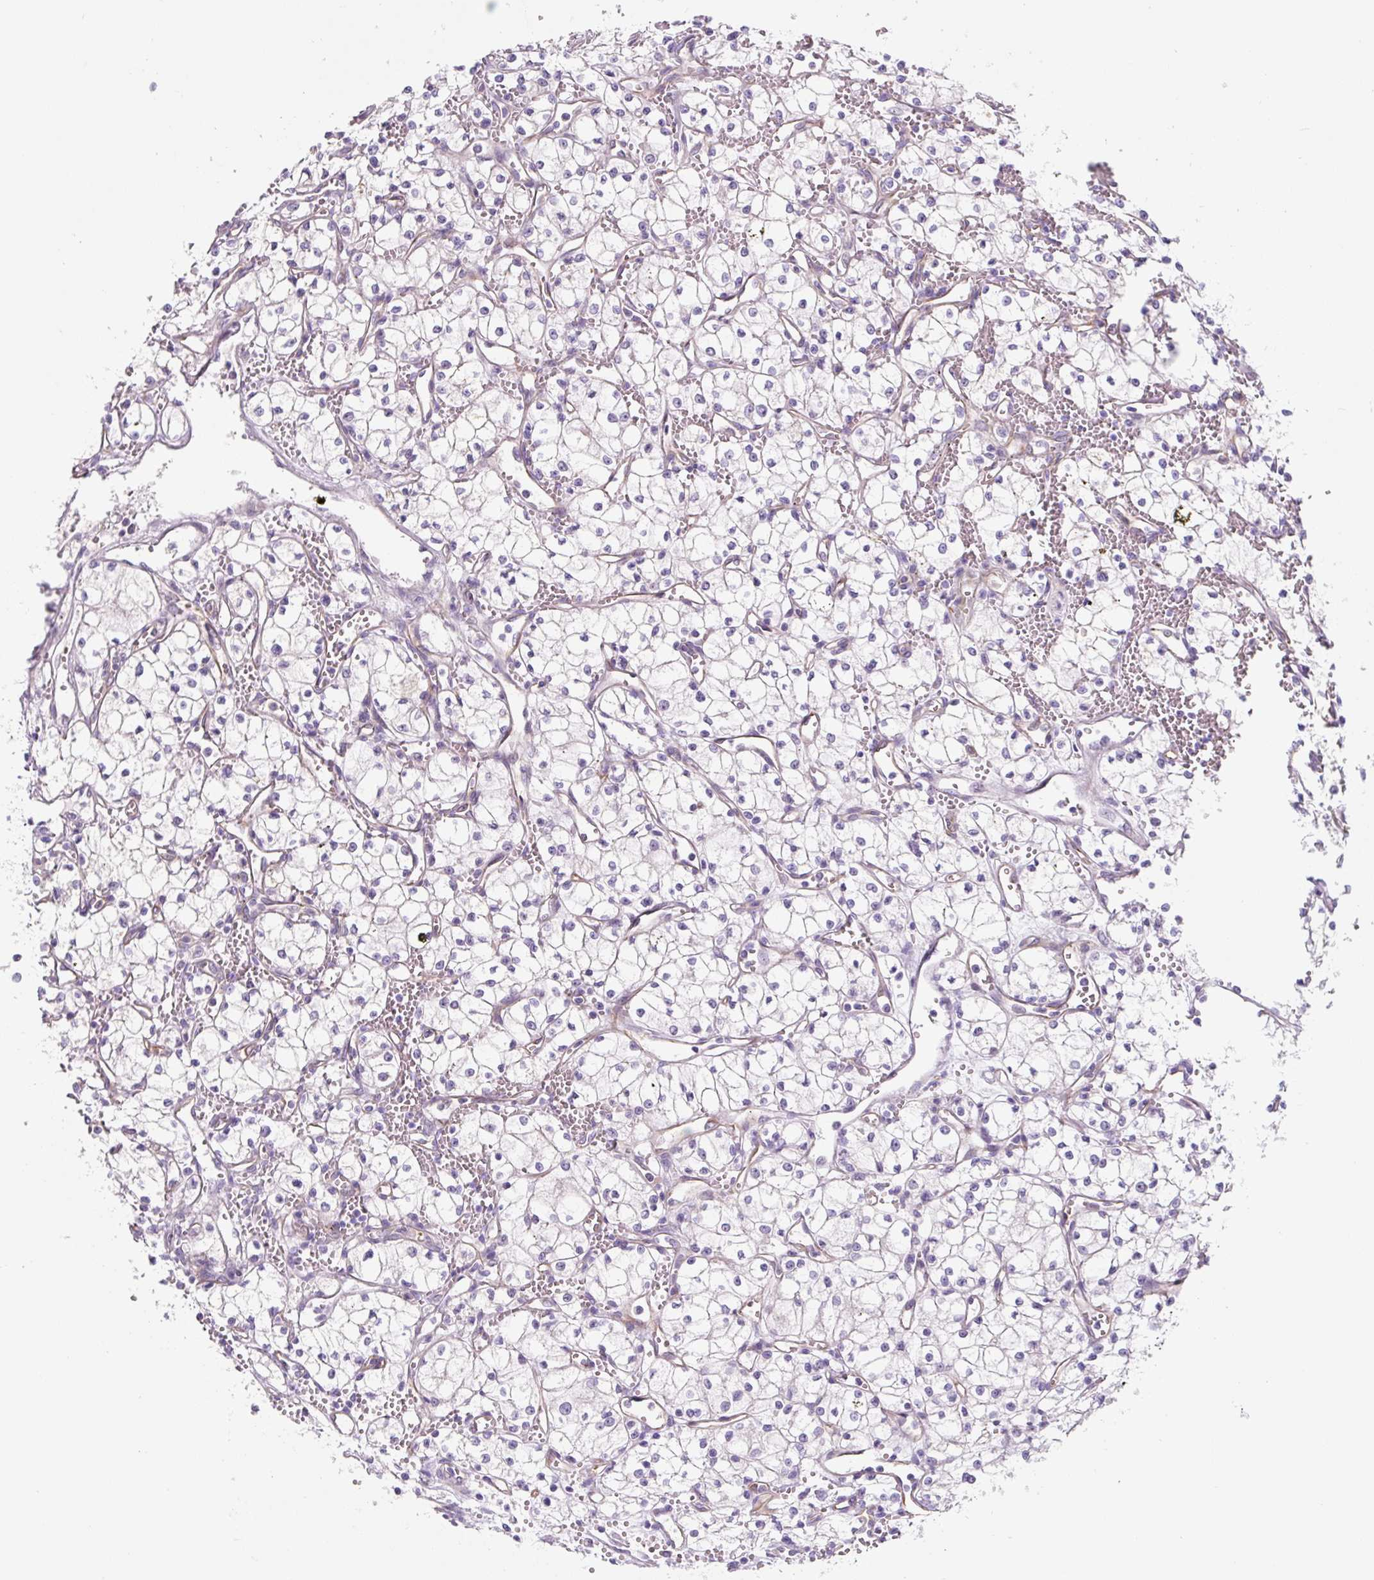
{"staining": {"intensity": "negative", "quantity": "none", "location": "none"}, "tissue": "renal cancer", "cell_type": "Tumor cells", "image_type": "cancer", "snomed": [{"axis": "morphology", "description": "Adenocarcinoma, NOS"}, {"axis": "topography", "description": "Kidney"}], "caption": "High magnification brightfield microscopy of adenocarcinoma (renal) stained with DAB (3,3'-diaminobenzidine) (brown) and counterstained with hematoxylin (blue): tumor cells show no significant staining.", "gene": "CCL25", "patient": {"sex": "male", "age": 59}}